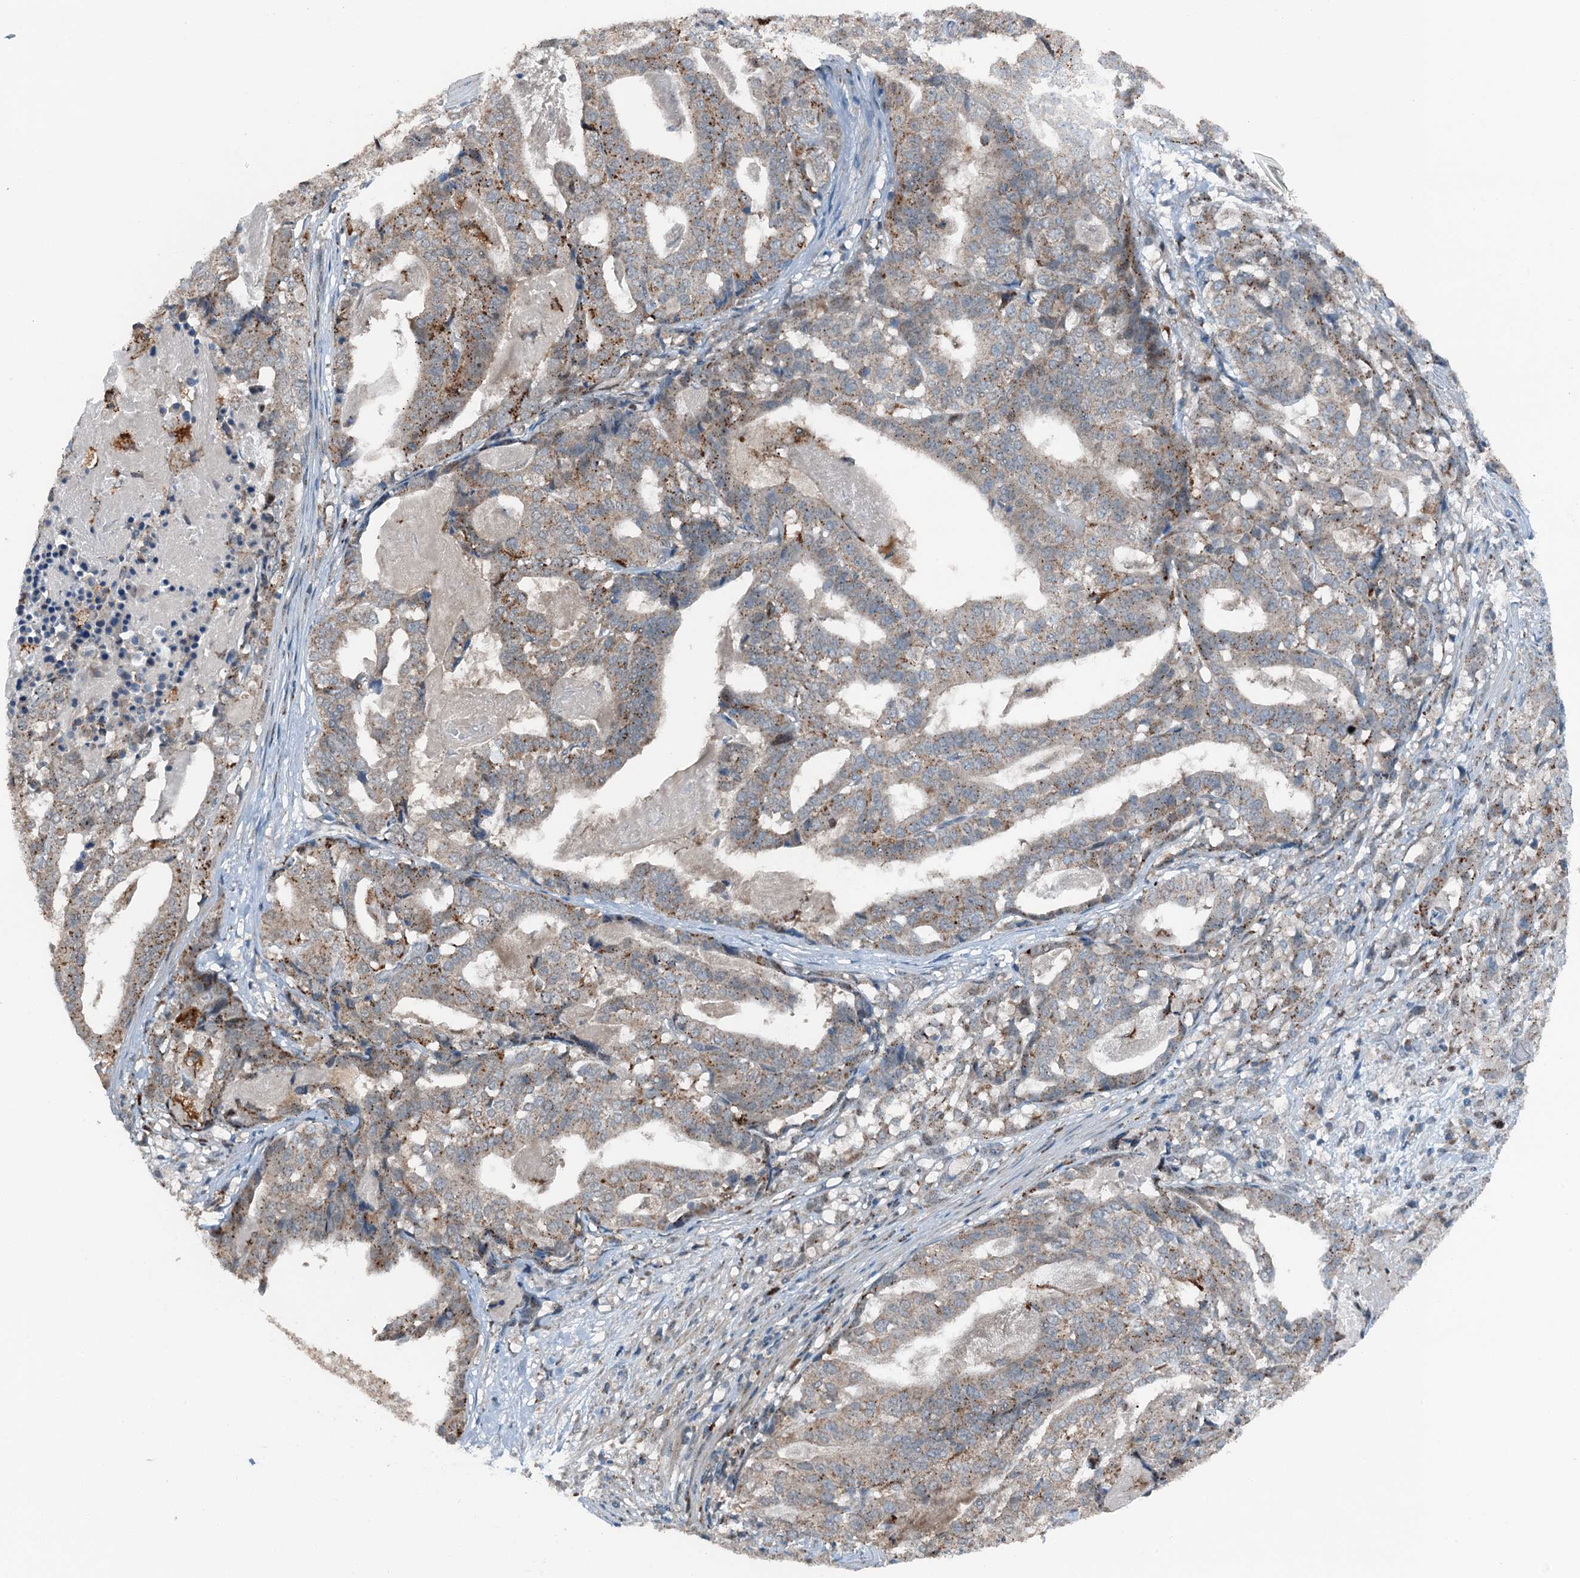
{"staining": {"intensity": "moderate", "quantity": "25%-75%", "location": "cytoplasmic/membranous"}, "tissue": "stomach cancer", "cell_type": "Tumor cells", "image_type": "cancer", "snomed": [{"axis": "morphology", "description": "Adenocarcinoma, NOS"}, {"axis": "topography", "description": "Stomach"}], "caption": "This image demonstrates adenocarcinoma (stomach) stained with immunohistochemistry to label a protein in brown. The cytoplasmic/membranous of tumor cells show moderate positivity for the protein. Nuclei are counter-stained blue.", "gene": "BMERB1", "patient": {"sex": "male", "age": 48}}